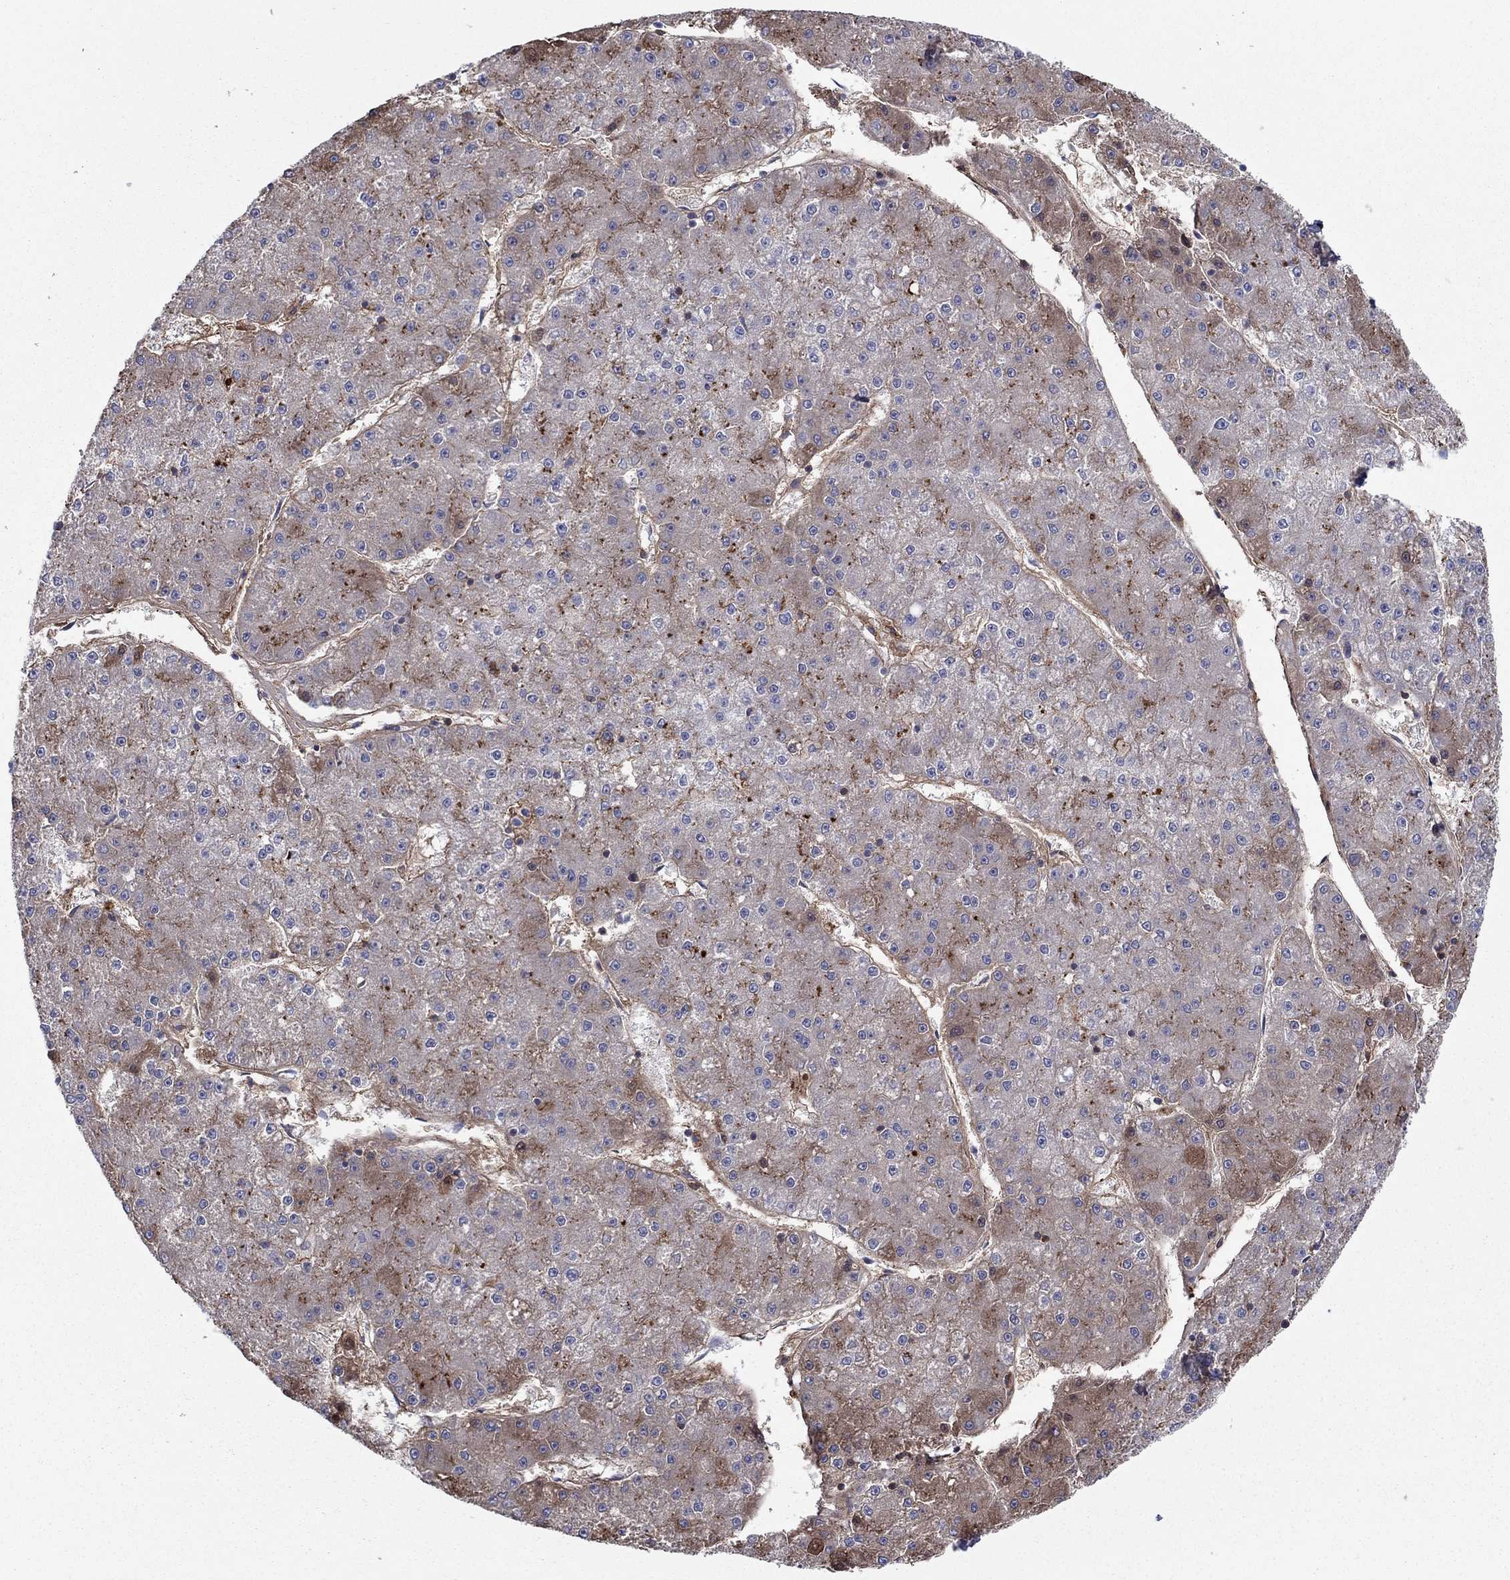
{"staining": {"intensity": "moderate", "quantity": "<25%", "location": "cytoplasmic/membranous"}, "tissue": "liver cancer", "cell_type": "Tumor cells", "image_type": "cancer", "snomed": [{"axis": "morphology", "description": "Carcinoma, Hepatocellular, NOS"}, {"axis": "topography", "description": "Liver"}], "caption": "Human liver cancer stained with a protein marker displays moderate staining in tumor cells.", "gene": "HPX", "patient": {"sex": "male", "age": 73}}